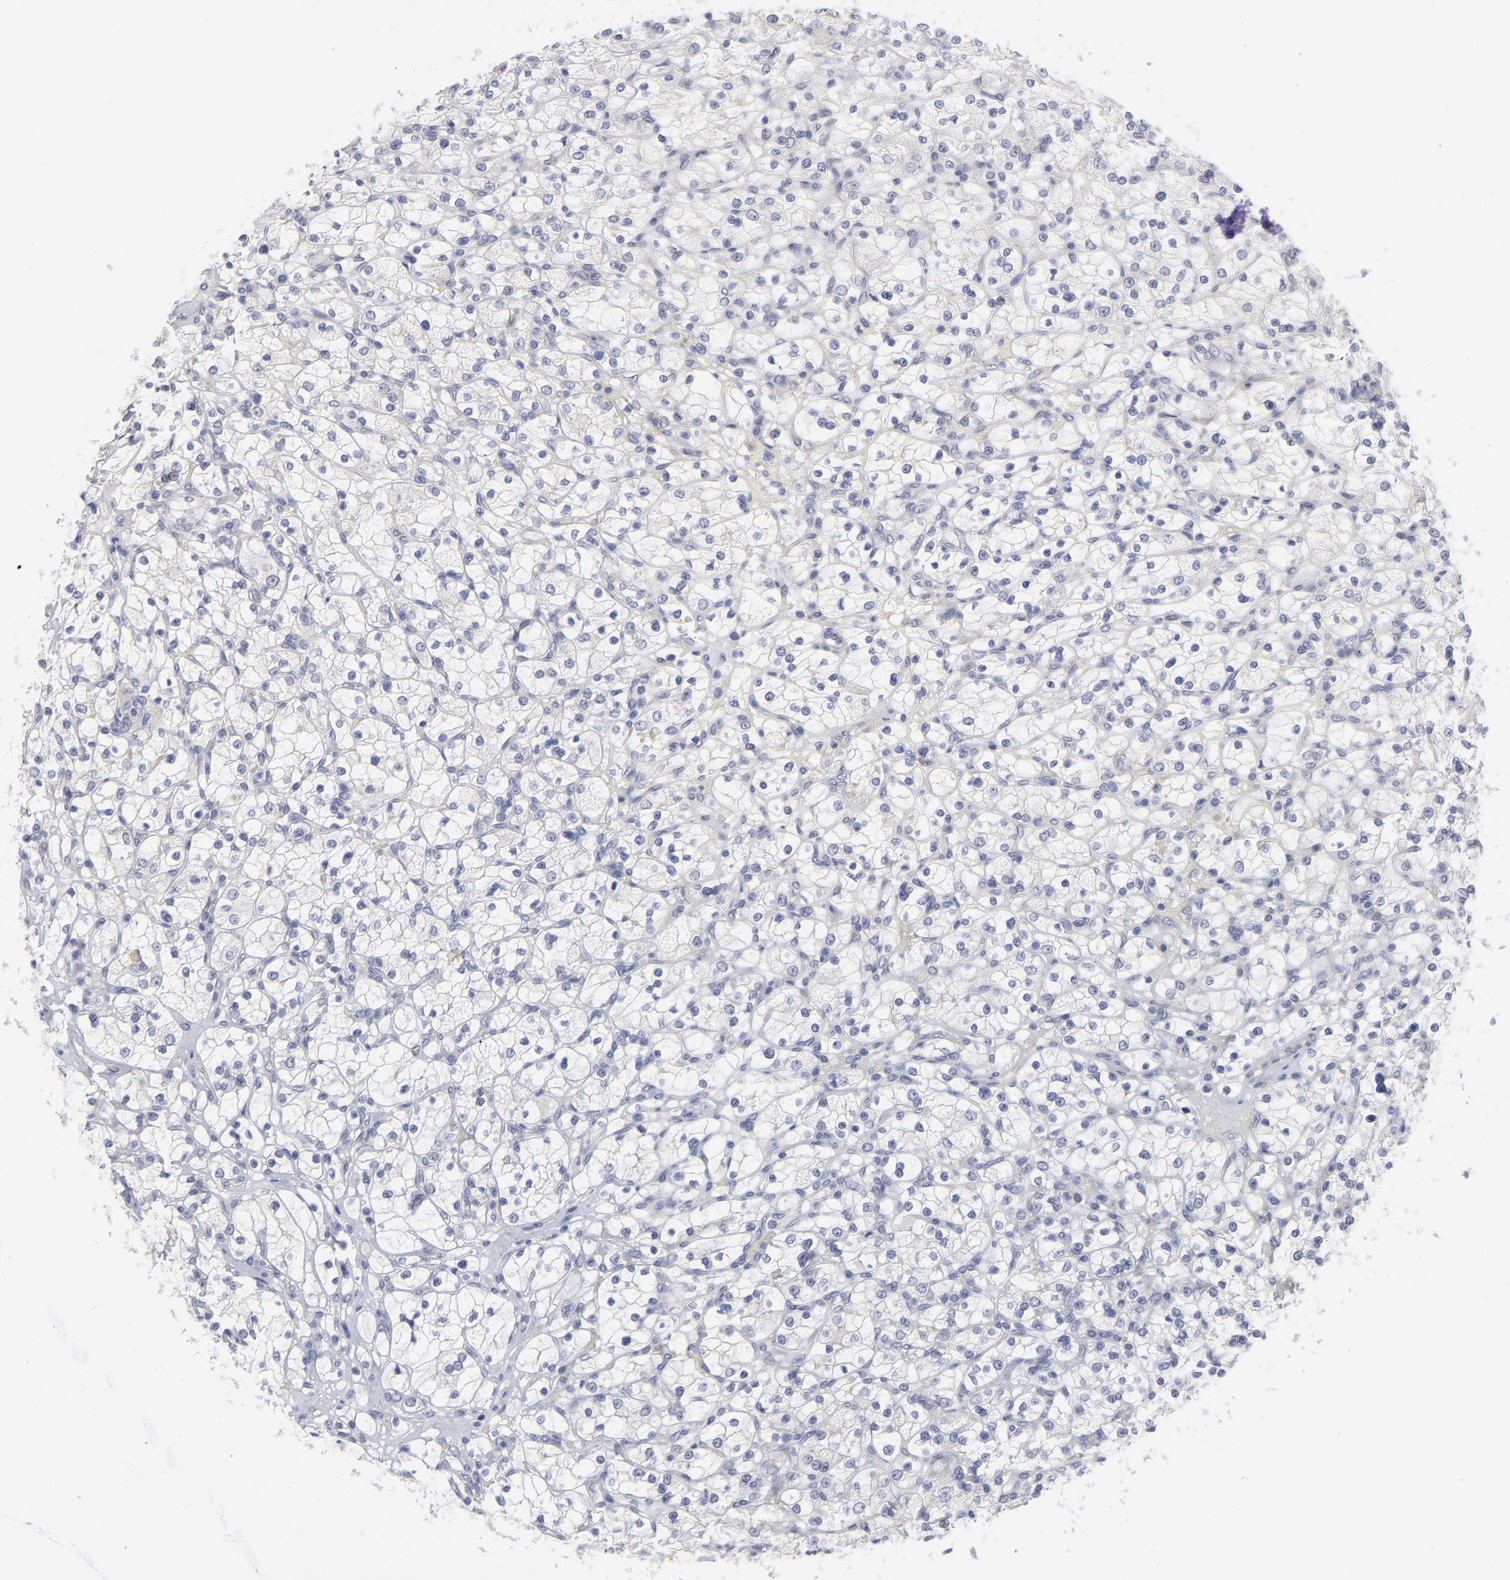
{"staining": {"intensity": "negative", "quantity": "none", "location": "none"}, "tissue": "renal cancer", "cell_type": "Tumor cells", "image_type": "cancer", "snomed": [{"axis": "morphology", "description": "Adenocarcinoma, NOS"}, {"axis": "topography", "description": "Kidney"}], "caption": "Immunohistochemical staining of human renal adenocarcinoma demonstrates no significant expression in tumor cells.", "gene": "RPS24", "patient": {"sex": "female", "age": 83}}